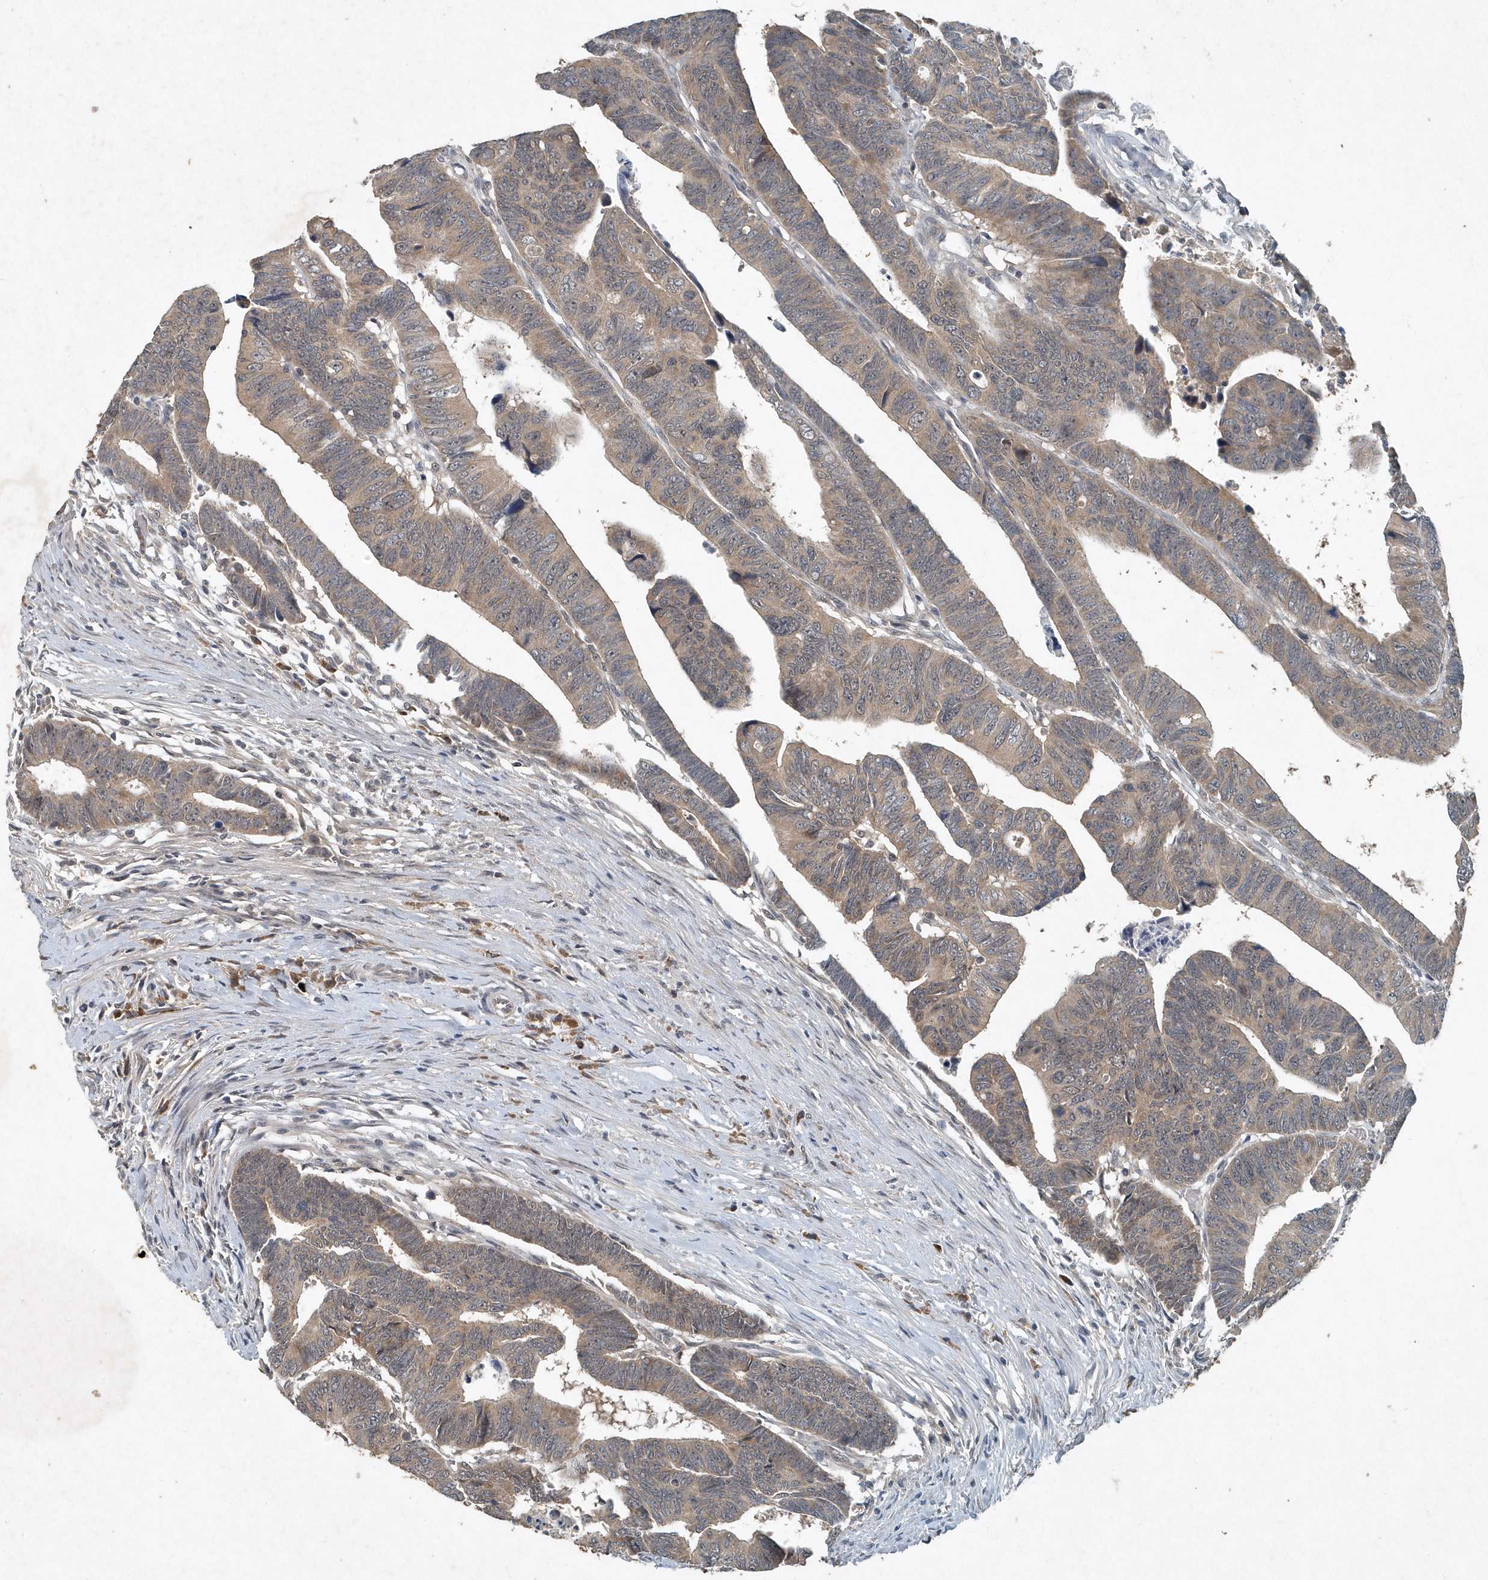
{"staining": {"intensity": "weak", "quantity": "25%-75%", "location": "cytoplasmic/membranous"}, "tissue": "colorectal cancer", "cell_type": "Tumor cells", "image_type": "cancer", "snomed": [{"axis": "morphology", "description": "Adenocarcinoma, NOS"}, {"axis": "topography", "description": "Rectum"}], "caption": "Human colorectal cancer stained with a brown dye exhibits weak cytoplasmic/membranous positive staining in approximately 25%-75% of tumor cells.", "gene": "SCFD2", "patient": {"sex": "female", "age": 65}}